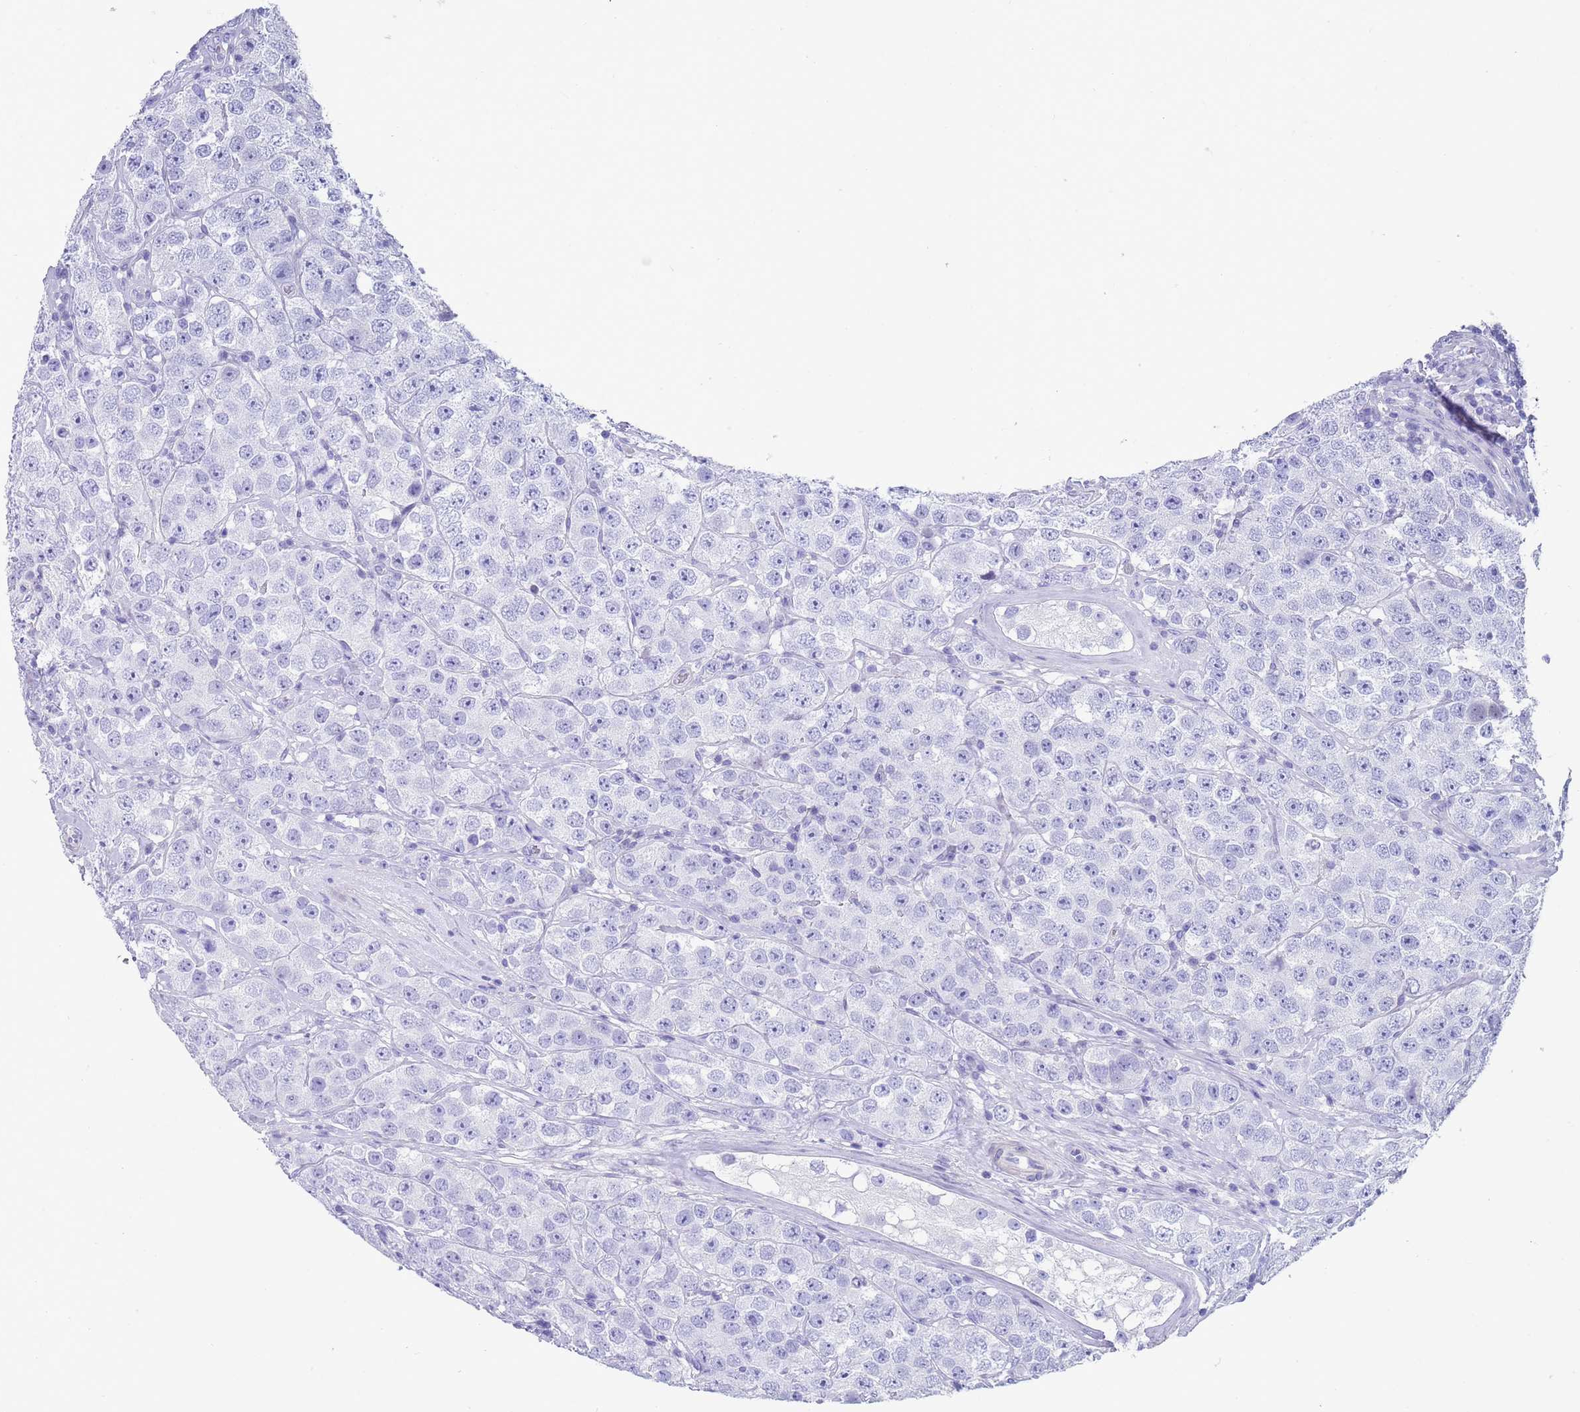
{"staining": {"intensity": "negative", "quantity": "none", "location": "none"}, "tissue": "testis cancer", "cell_type": "Tumor cells", "image_type": "cancer", "snomed": [{"axis": "morphology", "description": "Seminoma, NOS"}, {"axis": "topography", "description": "Testis"}], "caption": "An IHC image of testis cancer is shown. There is no staining in tumor cells of testis cancer.", "gene": "CPXM2", "patient": {"sex": "male", "age": 28}}